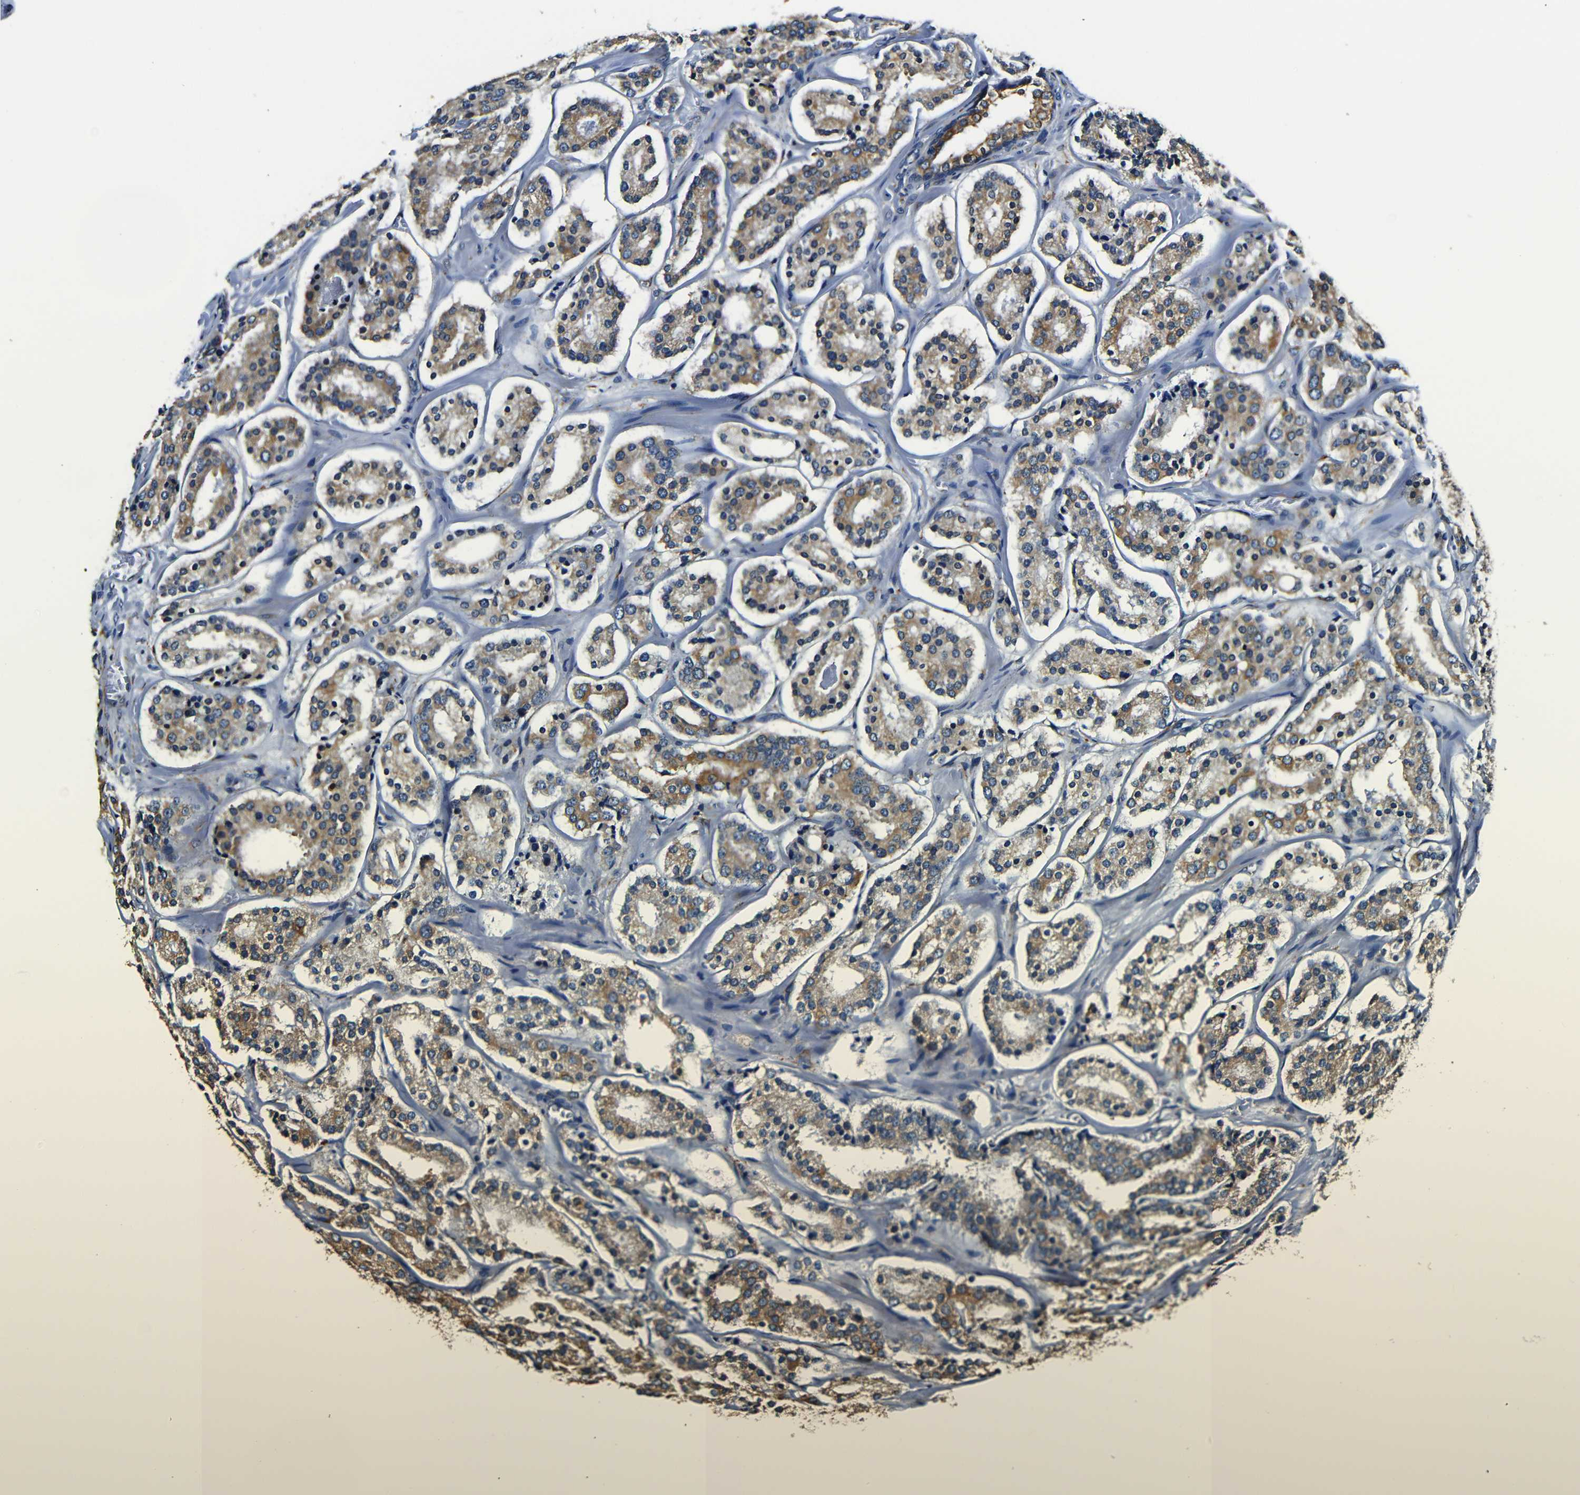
{"staining": {"intensity": "moderate", "quantity": ">75%", "location": "cytoplasmic/membranous"}, "tissue": "prostate cancer", "cell_type": "Tumor cells", "image_type": "cancer", "snomed": [{"axis": "morphology", "description": "Adenocarcinoma, High grade"}, {"axis": "topography", "description": "Prostate"}], "caption": "Immunohistochemical staining of prostate cancer (adenocarcinoma (high-grade)) reveals moderate cytoplasmic/membranous protein staining in approximately >75% of tumor cells.", "gene": "RRBP1", "patient": {"sex": "male", "age": 60}}